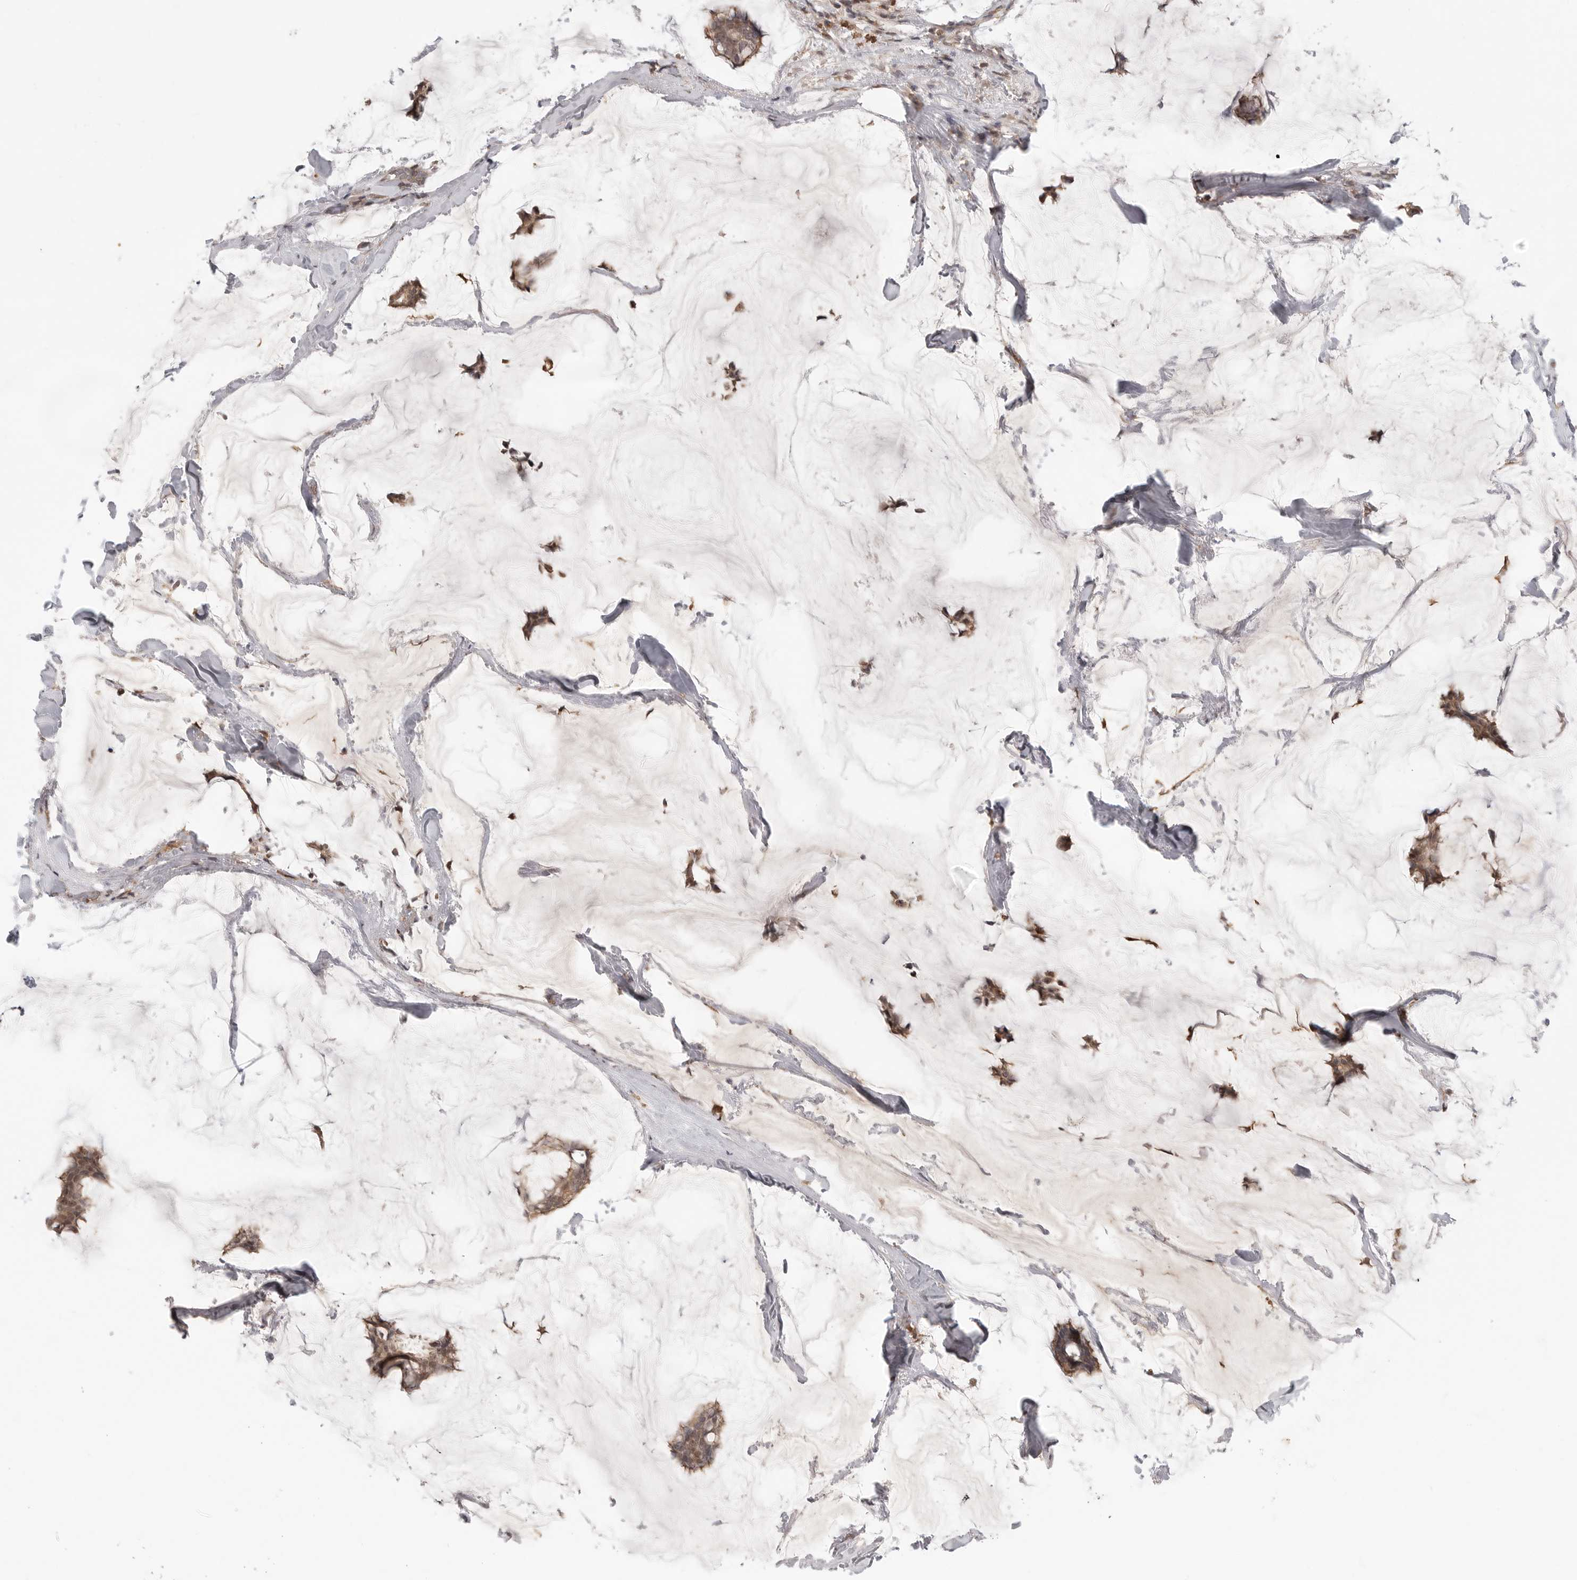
{"staining": {"intensity": "moderate", "quantity": ">75%", "location": "cytoplasmic/membranous"}, "tissue": "breast cancer", "cell_type": "Tumor cells", "image_type": "cancer", "snomed": [{"axis": "morphology", "description": "Duct carcinoma"}, {"axis": "topography", "description": "Breast"}], "caption": "Invasive ductal carcinoma (breast) tissue exhibits moderate cytoplasmic/membranous expression in approximately >75% of tumor cells (IHC, brightfield microscopy, high magnification).", "gene": "DBNL", "patient": {"sex": "female", "age": 93}}